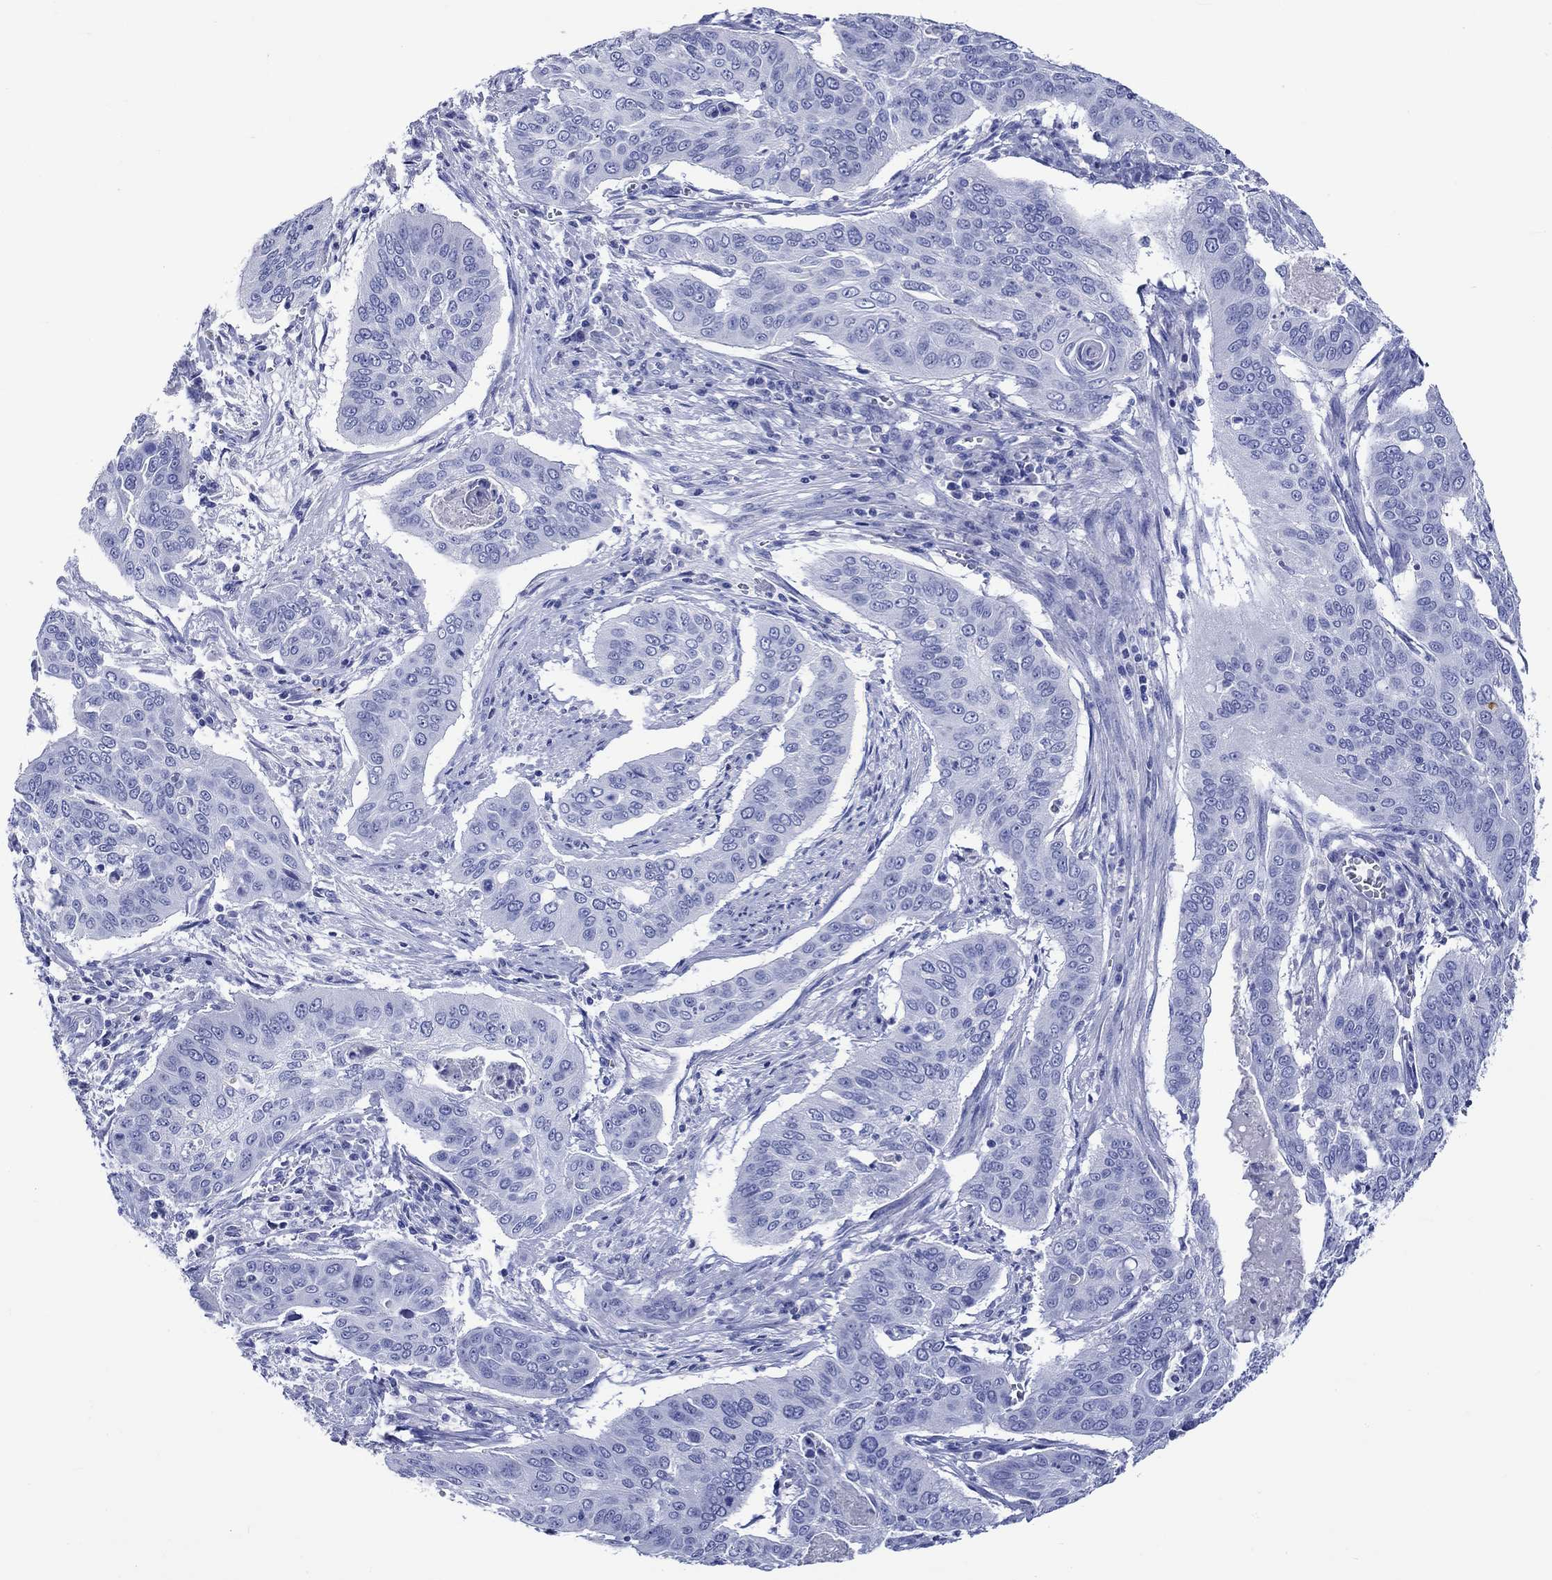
{"staining": {"intensity": "negative", "quantity": "none", "location": "none"}, "tissue": "cervical cancer", "cell_type": "Tumor cells", "image_type": "cancer", "snomed": [{"axis": "morphology", "description": "Squamous cell carcinoma, NOS"}, {"axis": "topography", "description": "Cervix"}], "caption": "Immunohistochemical staining of human cervical cancer shows no significant positivity in tumor cells.", "gene": "KLHL35", "patient": {"sex": "female", "age": 39}}